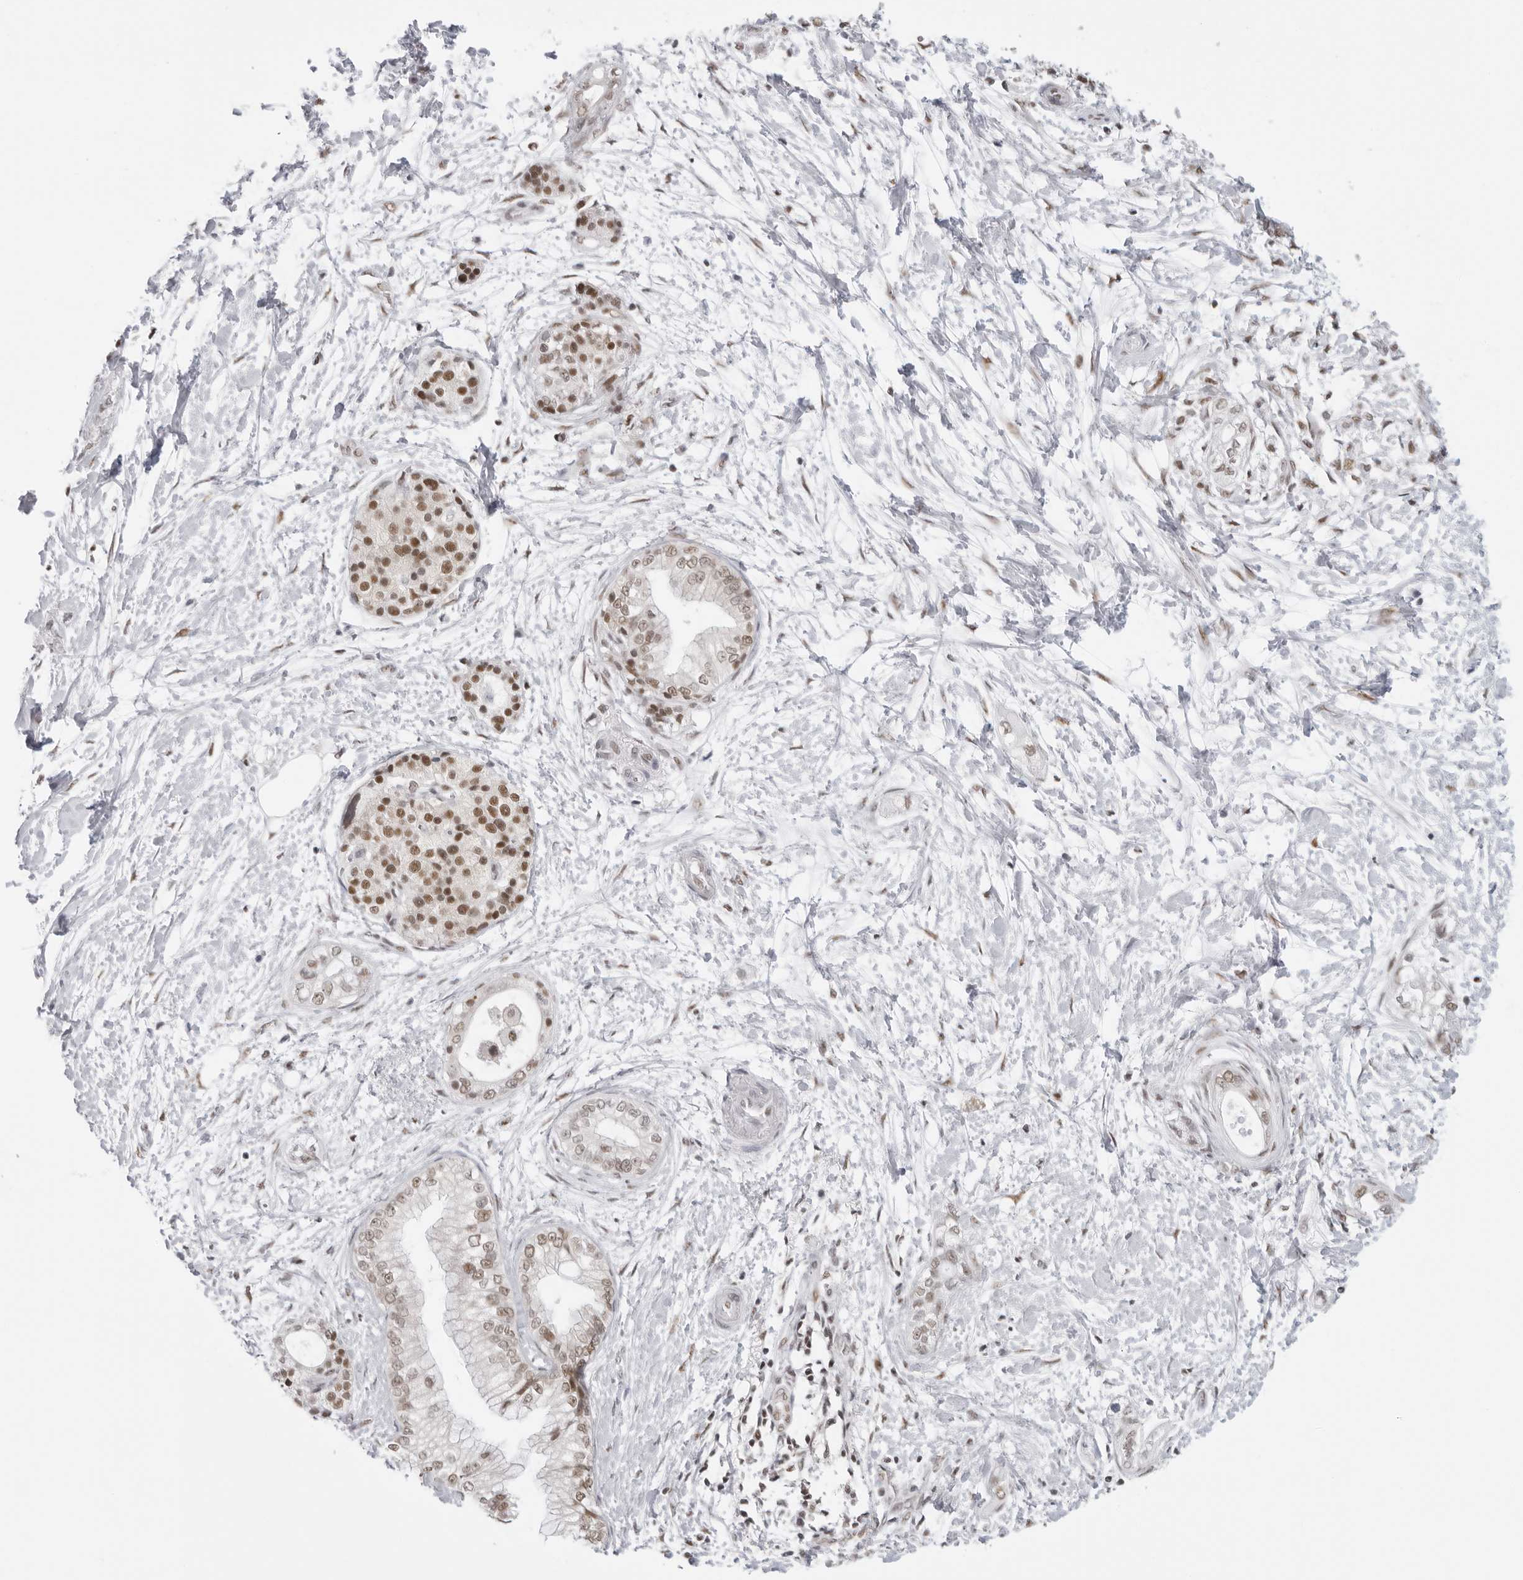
{"staining": {"intensity": "weak", "quantity": ">75%", "location": "nuclear"}, "tissue": "pancreatic cancer", "cell_type": "Tumor cells", "image_type": "cancer", "snomed": [{"axis": "morphology", "description": "Adenocarcinoma, NOS"}, {"axis": "topography", "description": "Pancreas"}], "caption": "Protein expression analysis of pancreatic cancer exhibits weak nuclear positivity in about >75% of tumor cells. (DAB (3,3'-diaminobenzidine) = brown stain, brightfield microscopy at high magnification).", "gene": "RPA2", "patient": {"sex": "male", "age": 68}}